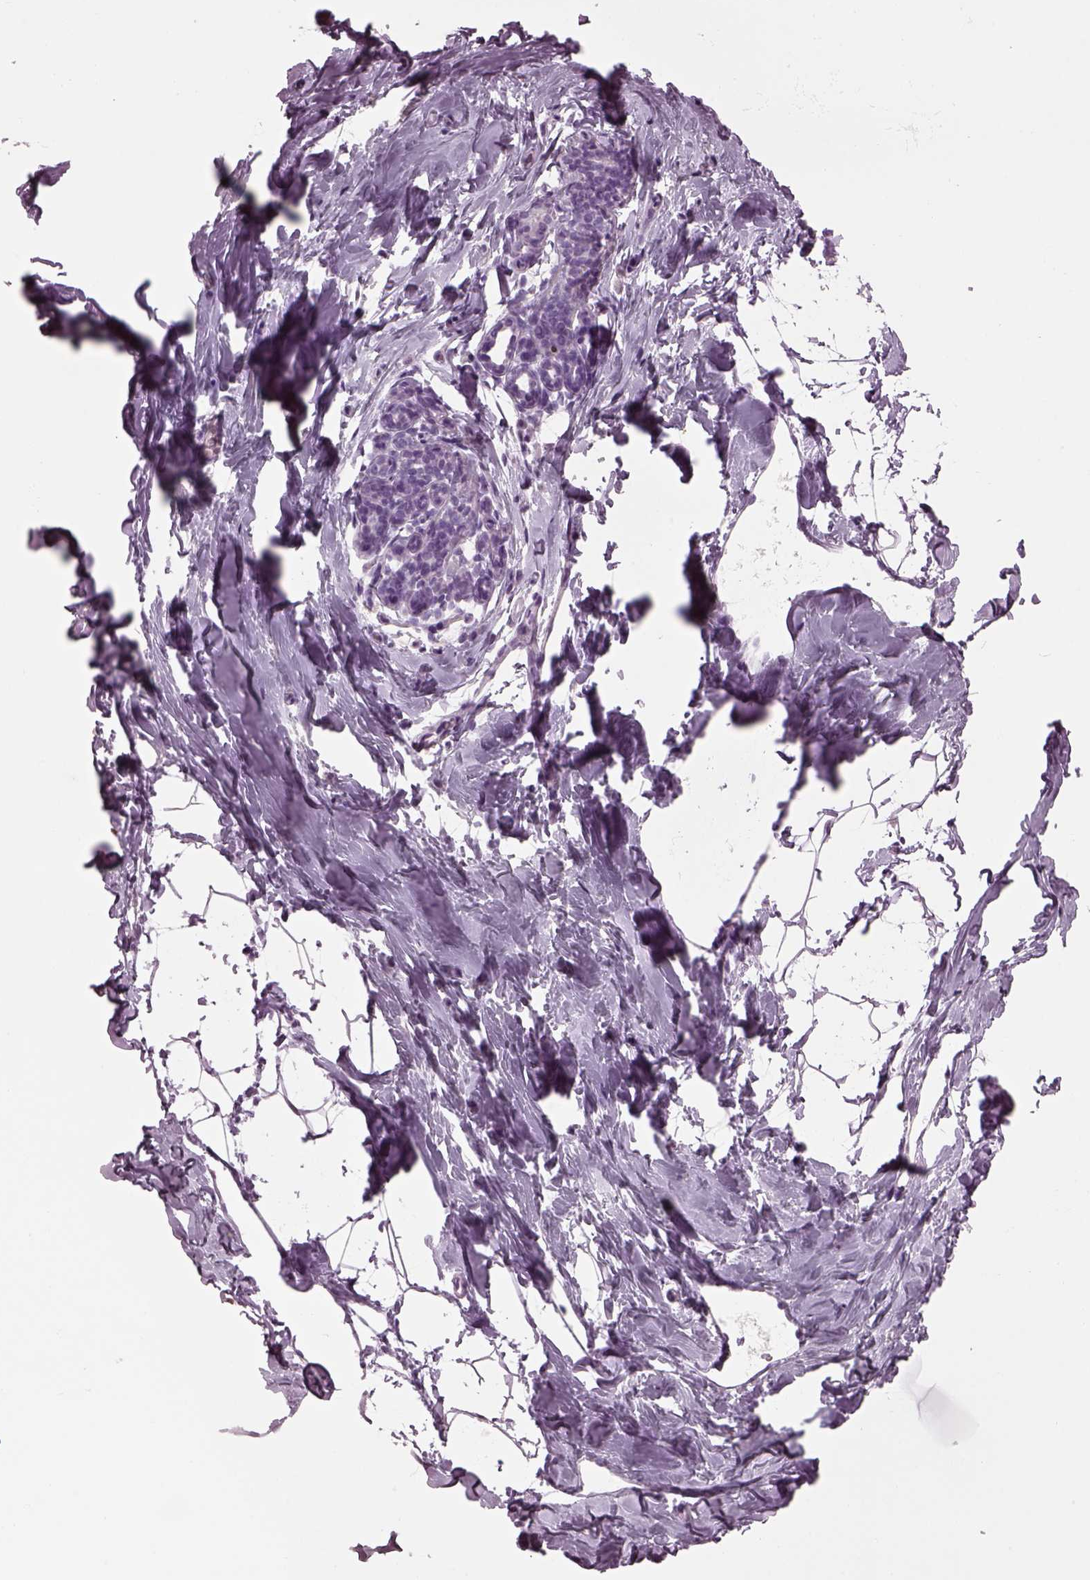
{"staining": {"intensity": "negative", "quantity": "none", "location": "none"}, "tissue": "breast", "cell_type": "Adipocytes", "image_type": "normal", "snomed": [{"axis": "morphology", "description": "Normal tissue, NOS"}, {"axis": "topography", "description": "Breast"}], "caption": "Immunohistochemical staining of normal breast shows no significant staining in adipocytes. The staining is performed using DAB (3,3'-diaminobenzidine) brown chromogen with nuclei counter-stained in using hematoxylin.", "gene": "TPPP2", "patient": {"sex": "female", "age": 32}}